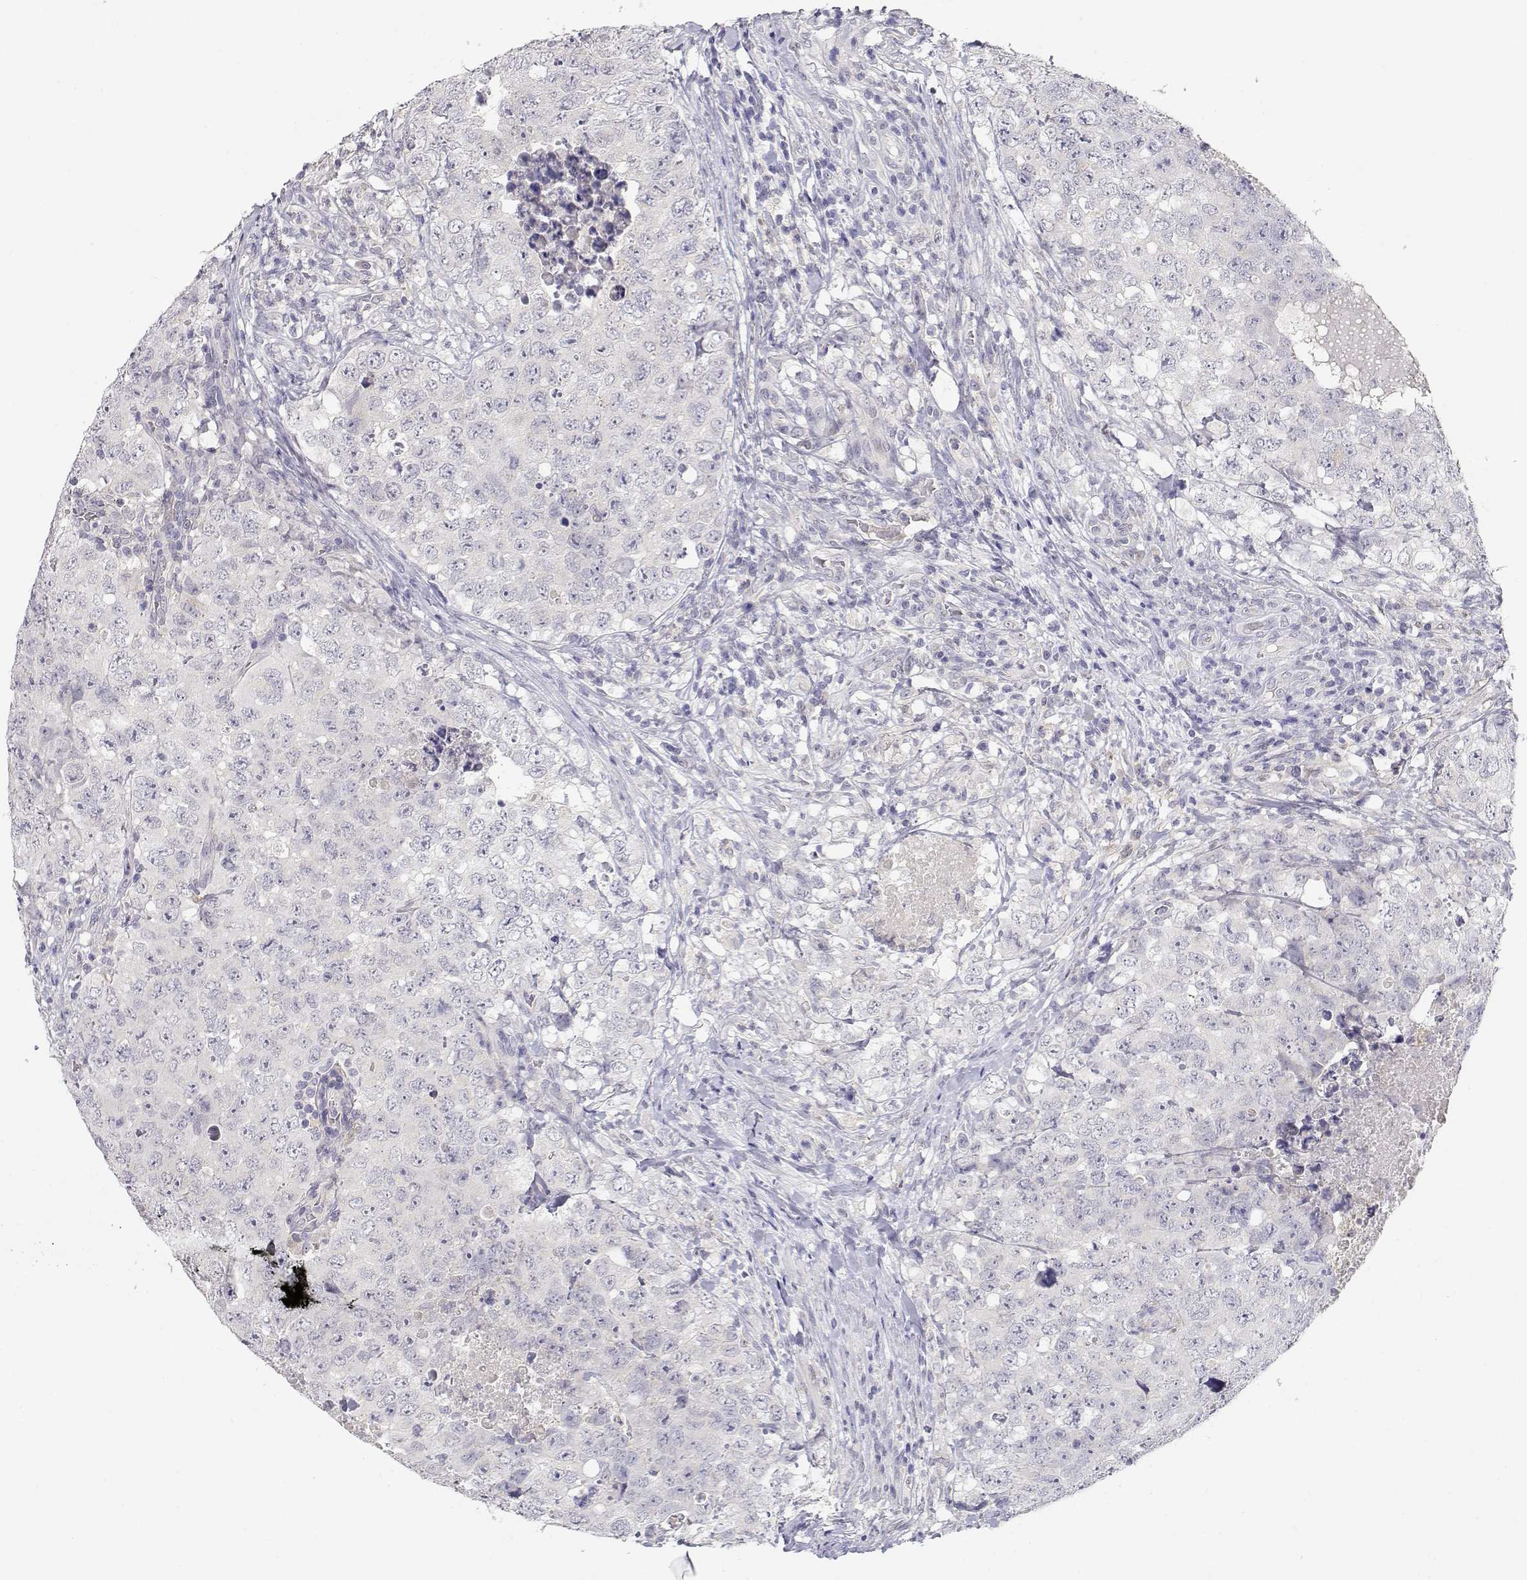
{"staining": {"intensity": "negative", "quantity": "none", "location": "none"}, "tissue": "testis cancer", "cell_type": "Tumor cells", "image_type": "cancer", "snomed": [{"axis": "morphology", "description": "Seminoma, NOS"}, {"axis": "topography", "description": "Testis"}], "caption": "Protein analysis of testis cancer demonstrates no significant staining in tumor cells.", "gene": "ADA", "patient": {"sex": "male", "age": 34}}